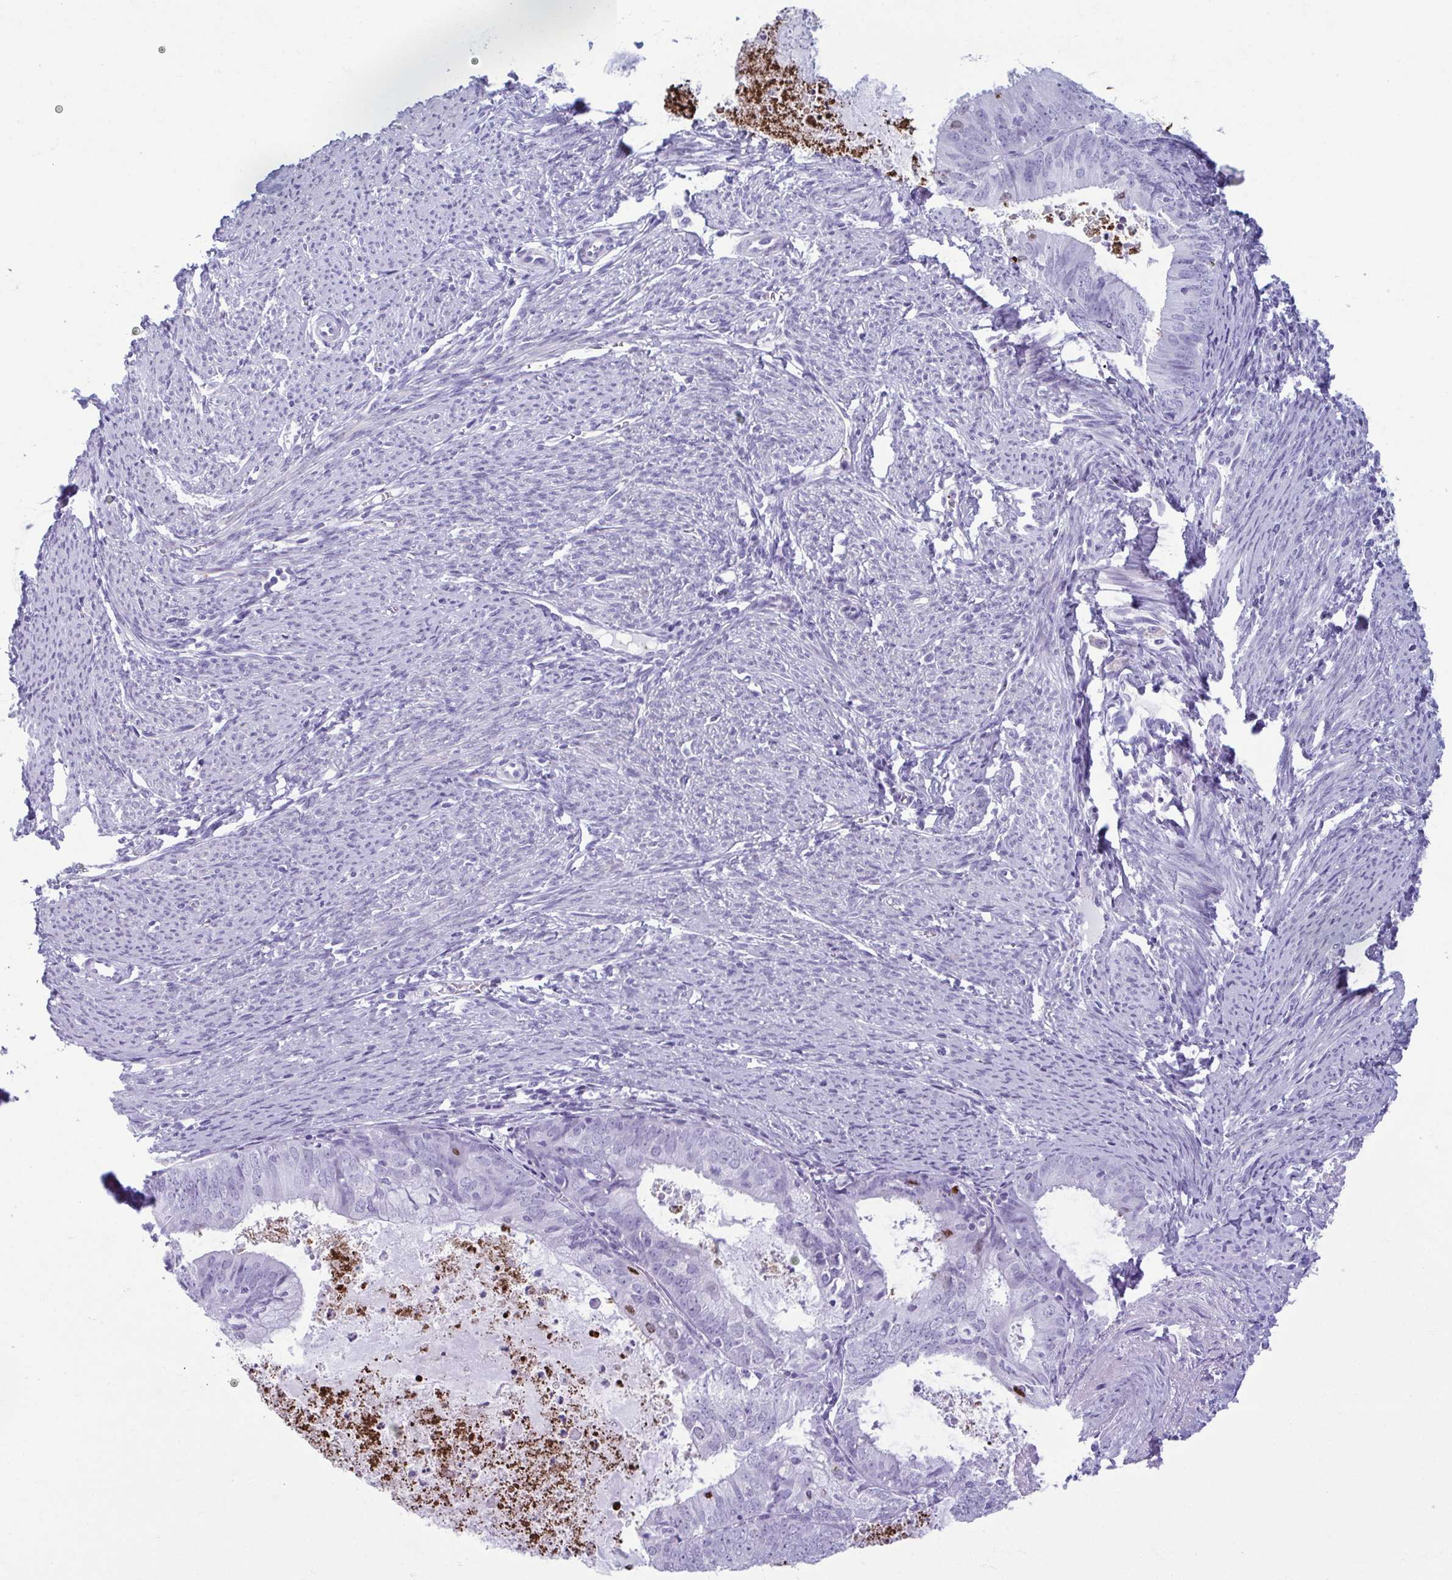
{"staining": {"intensity": "negative", "quantity": "none", "location": "none"}, "tissue": "endometrial cancer", "cell_type": "Tumor cells", "image_type": "cancer", "snomed": [{"axis": "morphology", "description": "Adenocarcinoma, NOS"}, {"axis": "topography", "description": "Endometrium"}], "caption": "The photomicrograph demonstrates no staining of tumor cells in adenocarcinoma (endometrial). (DAB (3,3'-diaminobenzidine) immunohistochemistry (IHC) with hematoxylin counter stain).", "gene": "TCEAL3", "patient": {"sex": "female", "age": 57}}